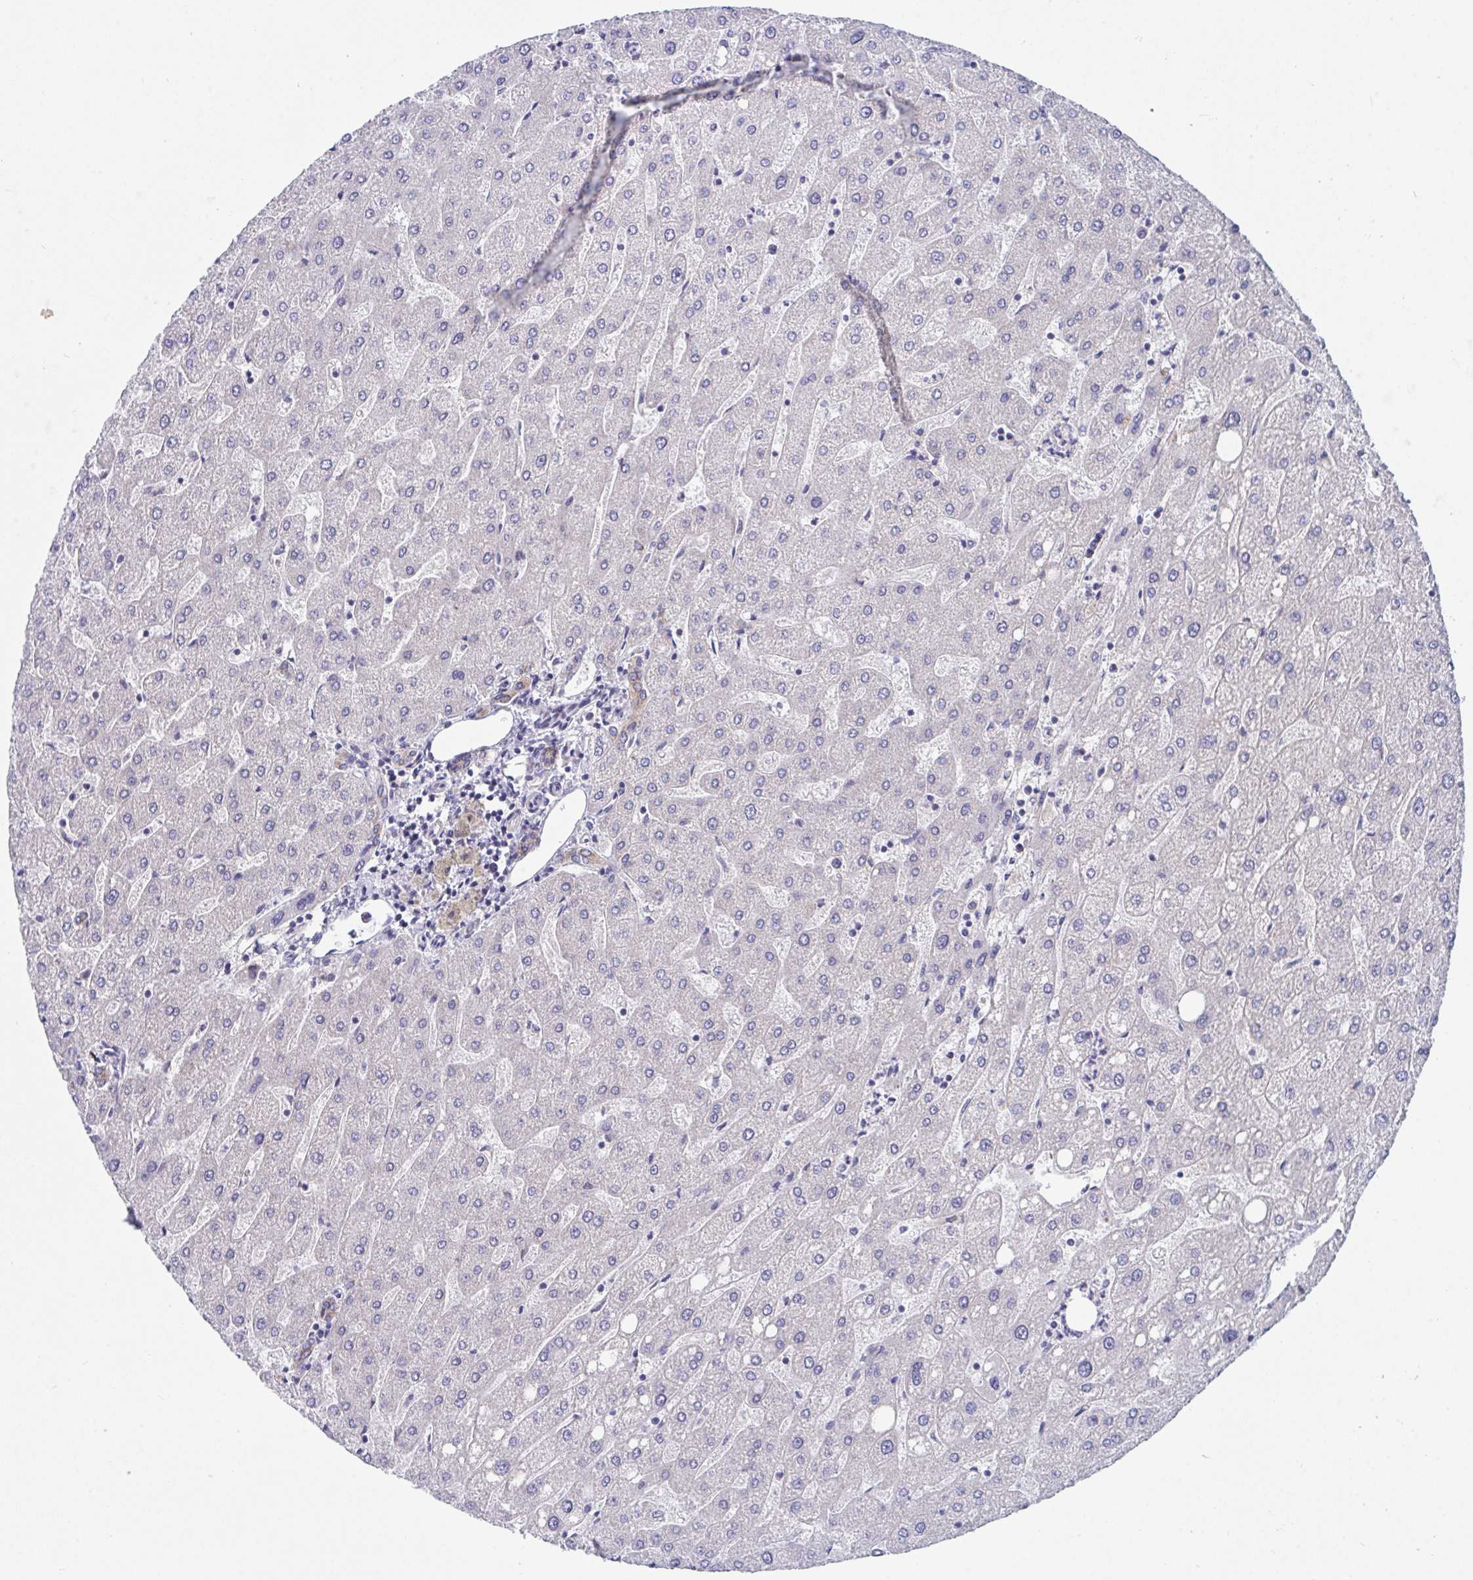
{"staining": {"intensity": "weak", "quantity": "25%-75%", "location": "cytoplasmic/membranous"}, "tissue": "liver", "cell_type": "Cholangiocytes", "image_type": "normal", "snomed": [{"axis": "morphology", "description": "Normal tissue, NOS"}, {"axis": "topography", "description": "Liver"}], "caption": "IHC micrograph of normal liver stained for a protein (brown), which shows low levels of weak cytoplasmic/membranous expression in approximately 25%-75% of cholangiocytes.", "gene": "FAM156A", "patient": {"sex": "male", "age": 67}}